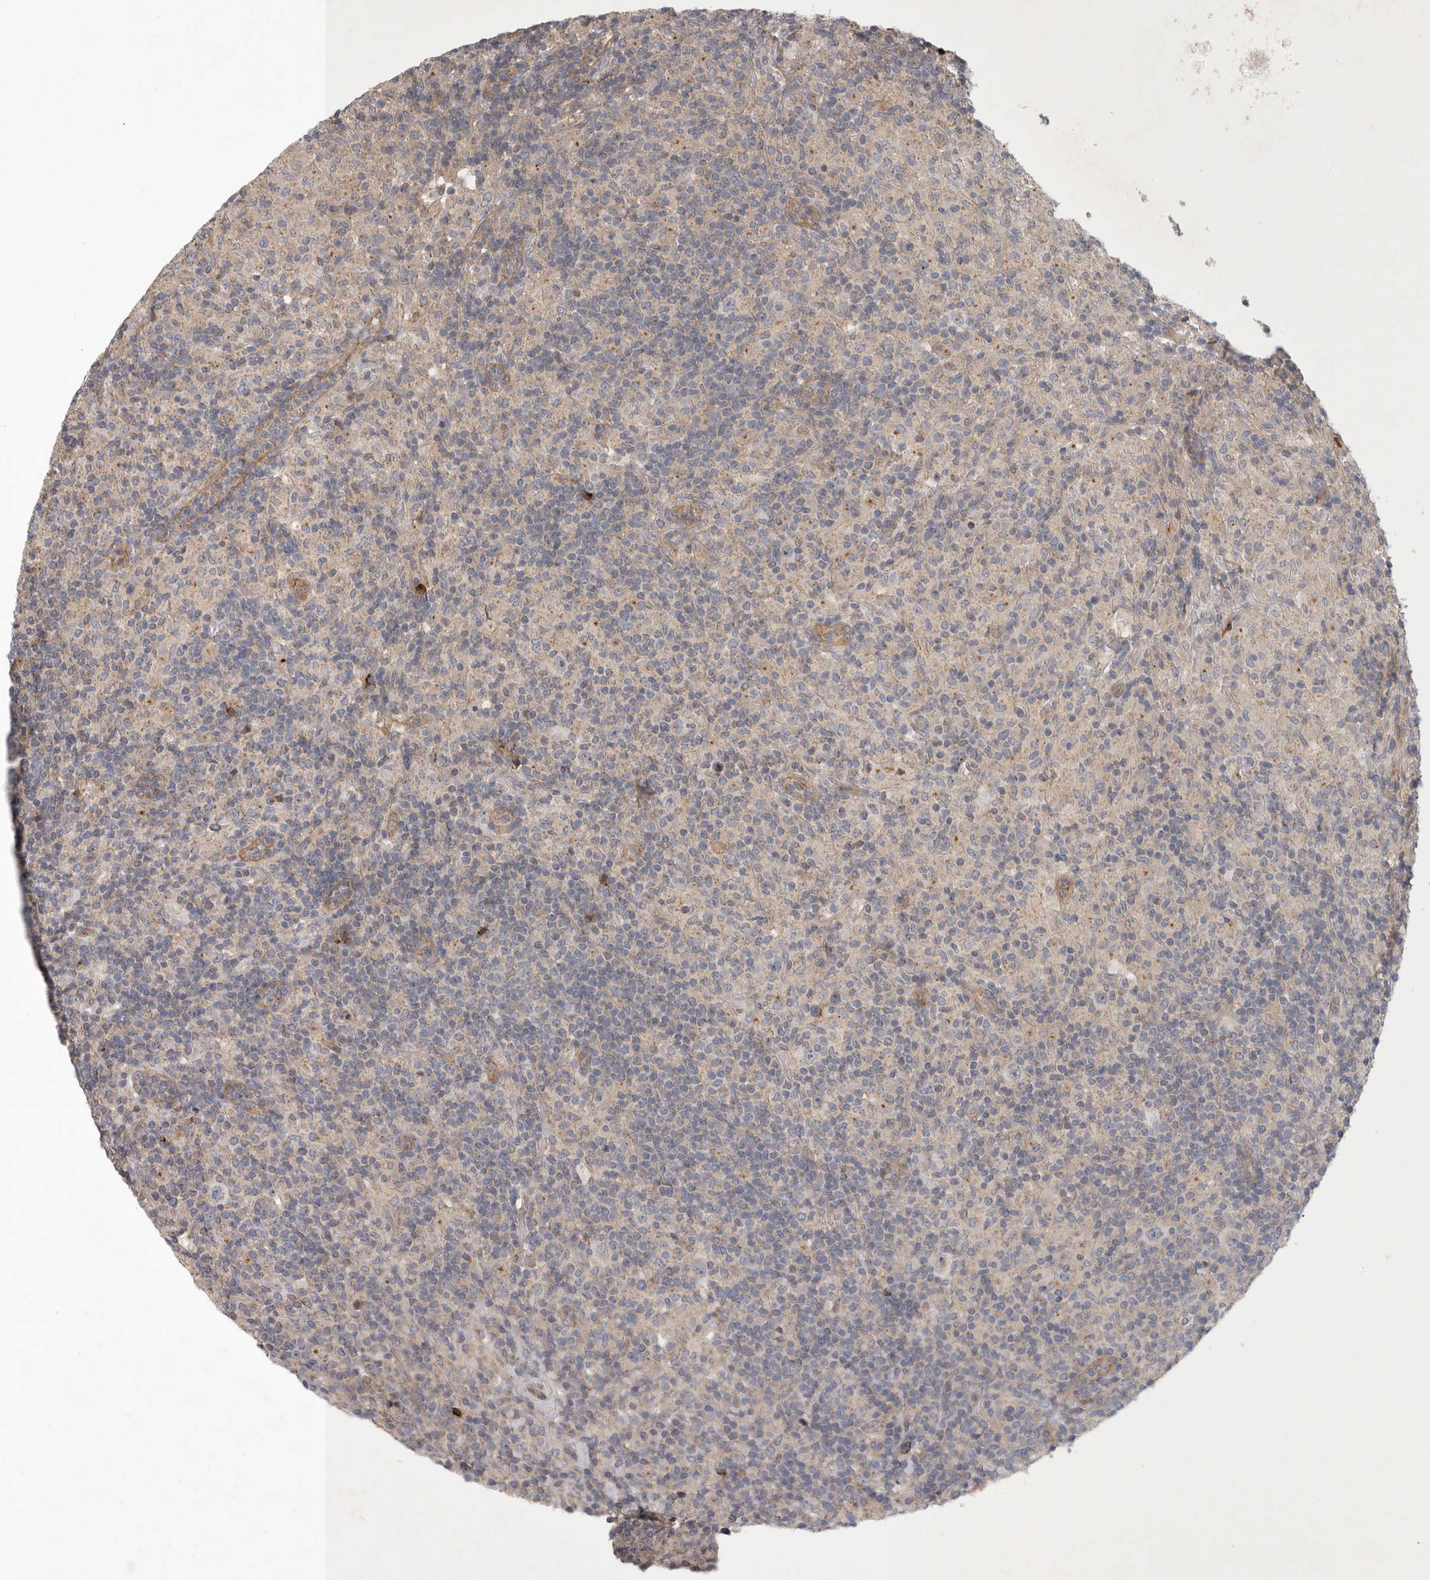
{"staining": {"intensity": "negative", "quantity": "none", "location": "none"}, "tissue": "lymphoma", "cell_type": "Tumor cells", "image_type": "cancer", "snomed": [{"axis": "morphology", "description": "Hodgkin's disease, NOS"}, {"axis": "topography", "description": "Lymph node"}], "caption": "Immunohistochemical staining of lymphoma demonstrates no significant expression in tumor cells. The staining is performed using DAB brown chromogen with nuclei counter-stained in using hematoxylin.", "gene": "MLPH", "patient": {"sex": "male", "age": 70}}